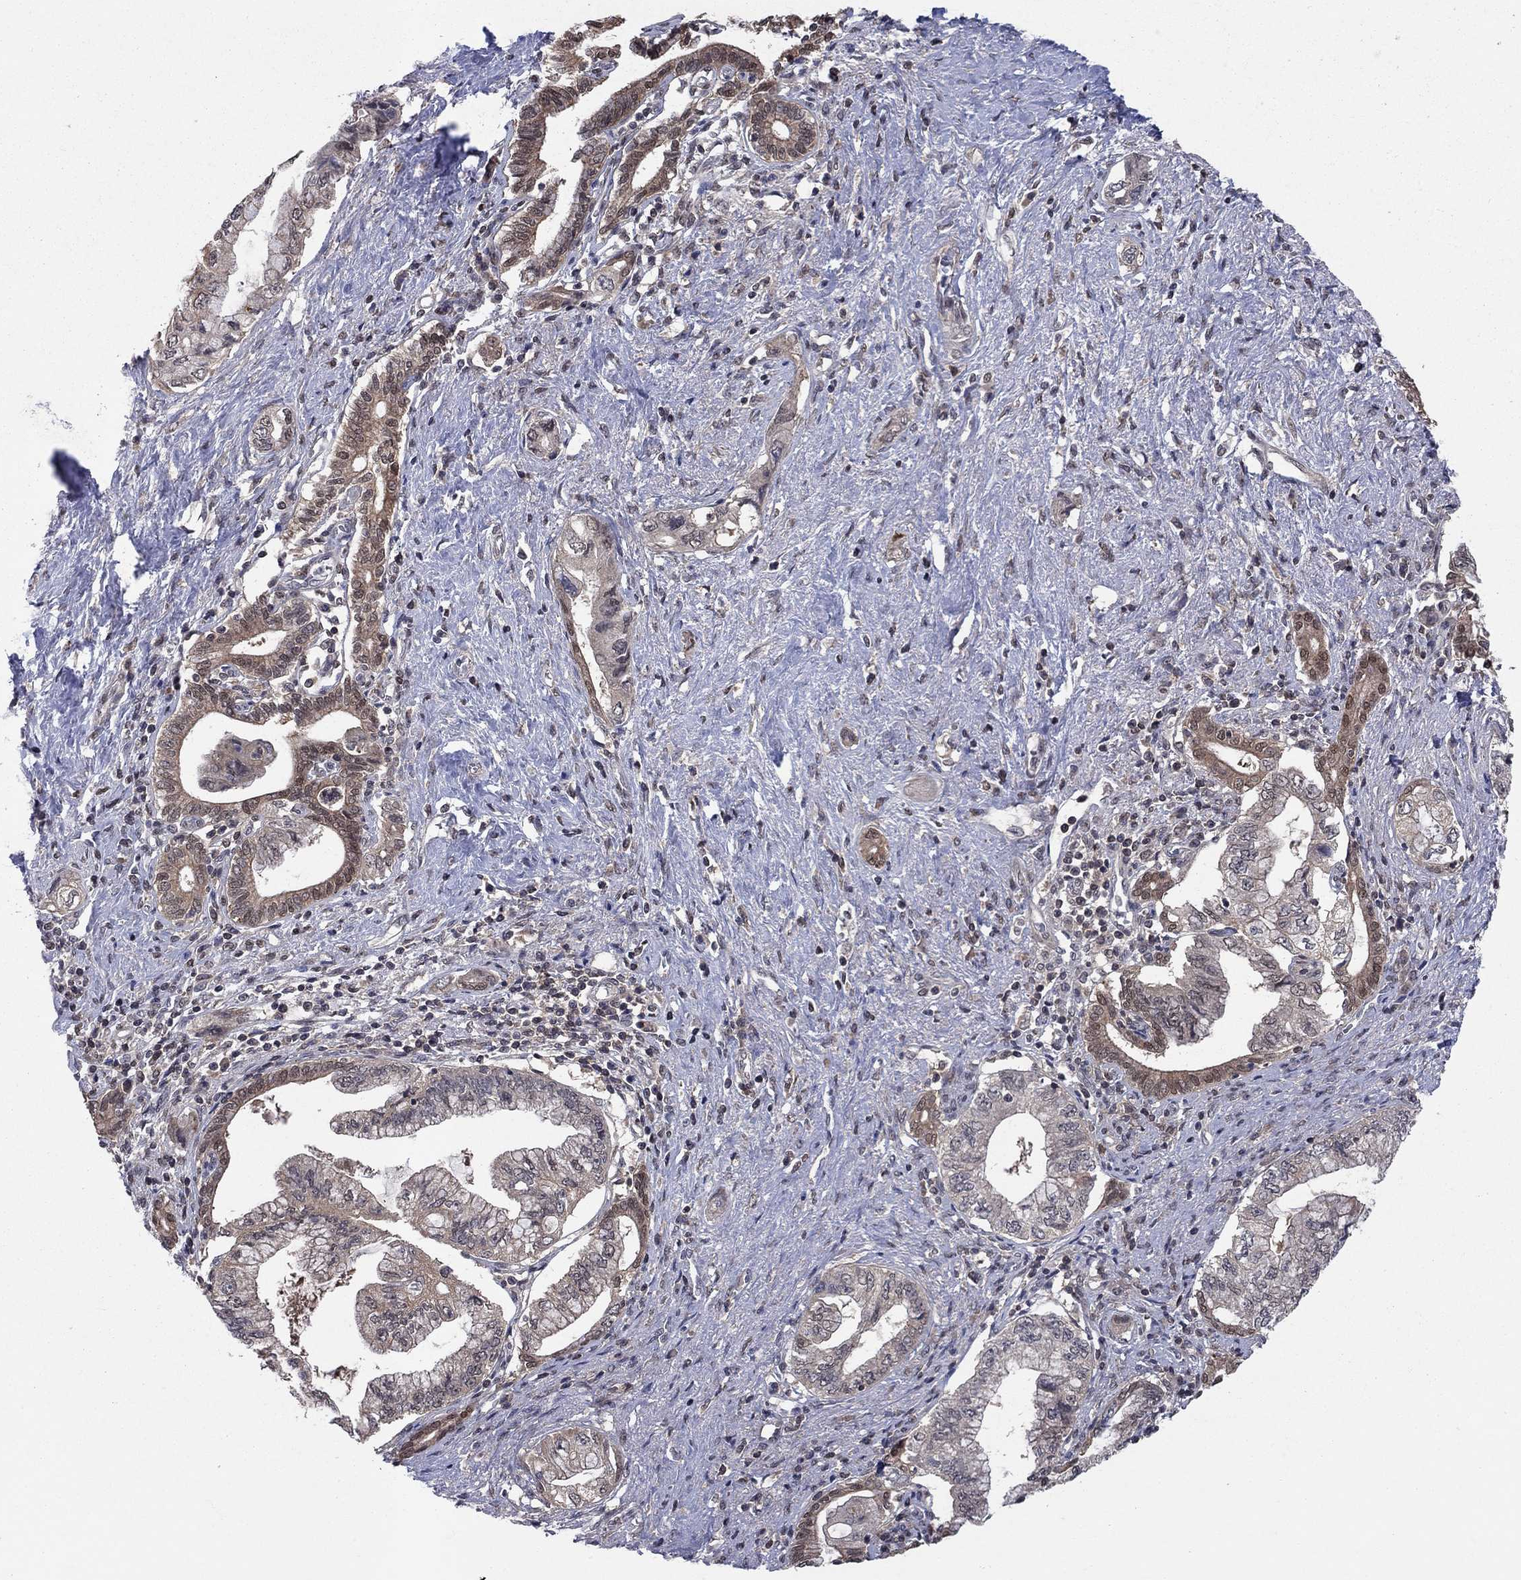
{"staining": {"intensity": "weak", "quantity": "25%-75%", "location": "cytoplasmic/membranous"}, "tissue": "pancreatic cancer", "cell_type": "Tumor cells", "image_type": "cancer", "snomed": [{"axis": "morphology", "description": "Adenocarcinoma, NOS"}, {"axis": "topography", "description": "Pancreas"}], "caption": "Immunohistochemical staining of pancreatic adenocarcinoma reveals weak cytoplasmic/membranous protein positivity in about 25%-75% of tumor cells. The staining is performed using DAB brown chromogen to label protein expression. The nuclei are counter-stained blue using hematoxylin.", "gene": "IAH1", "patient": {"sex": "female", "age": 73}}